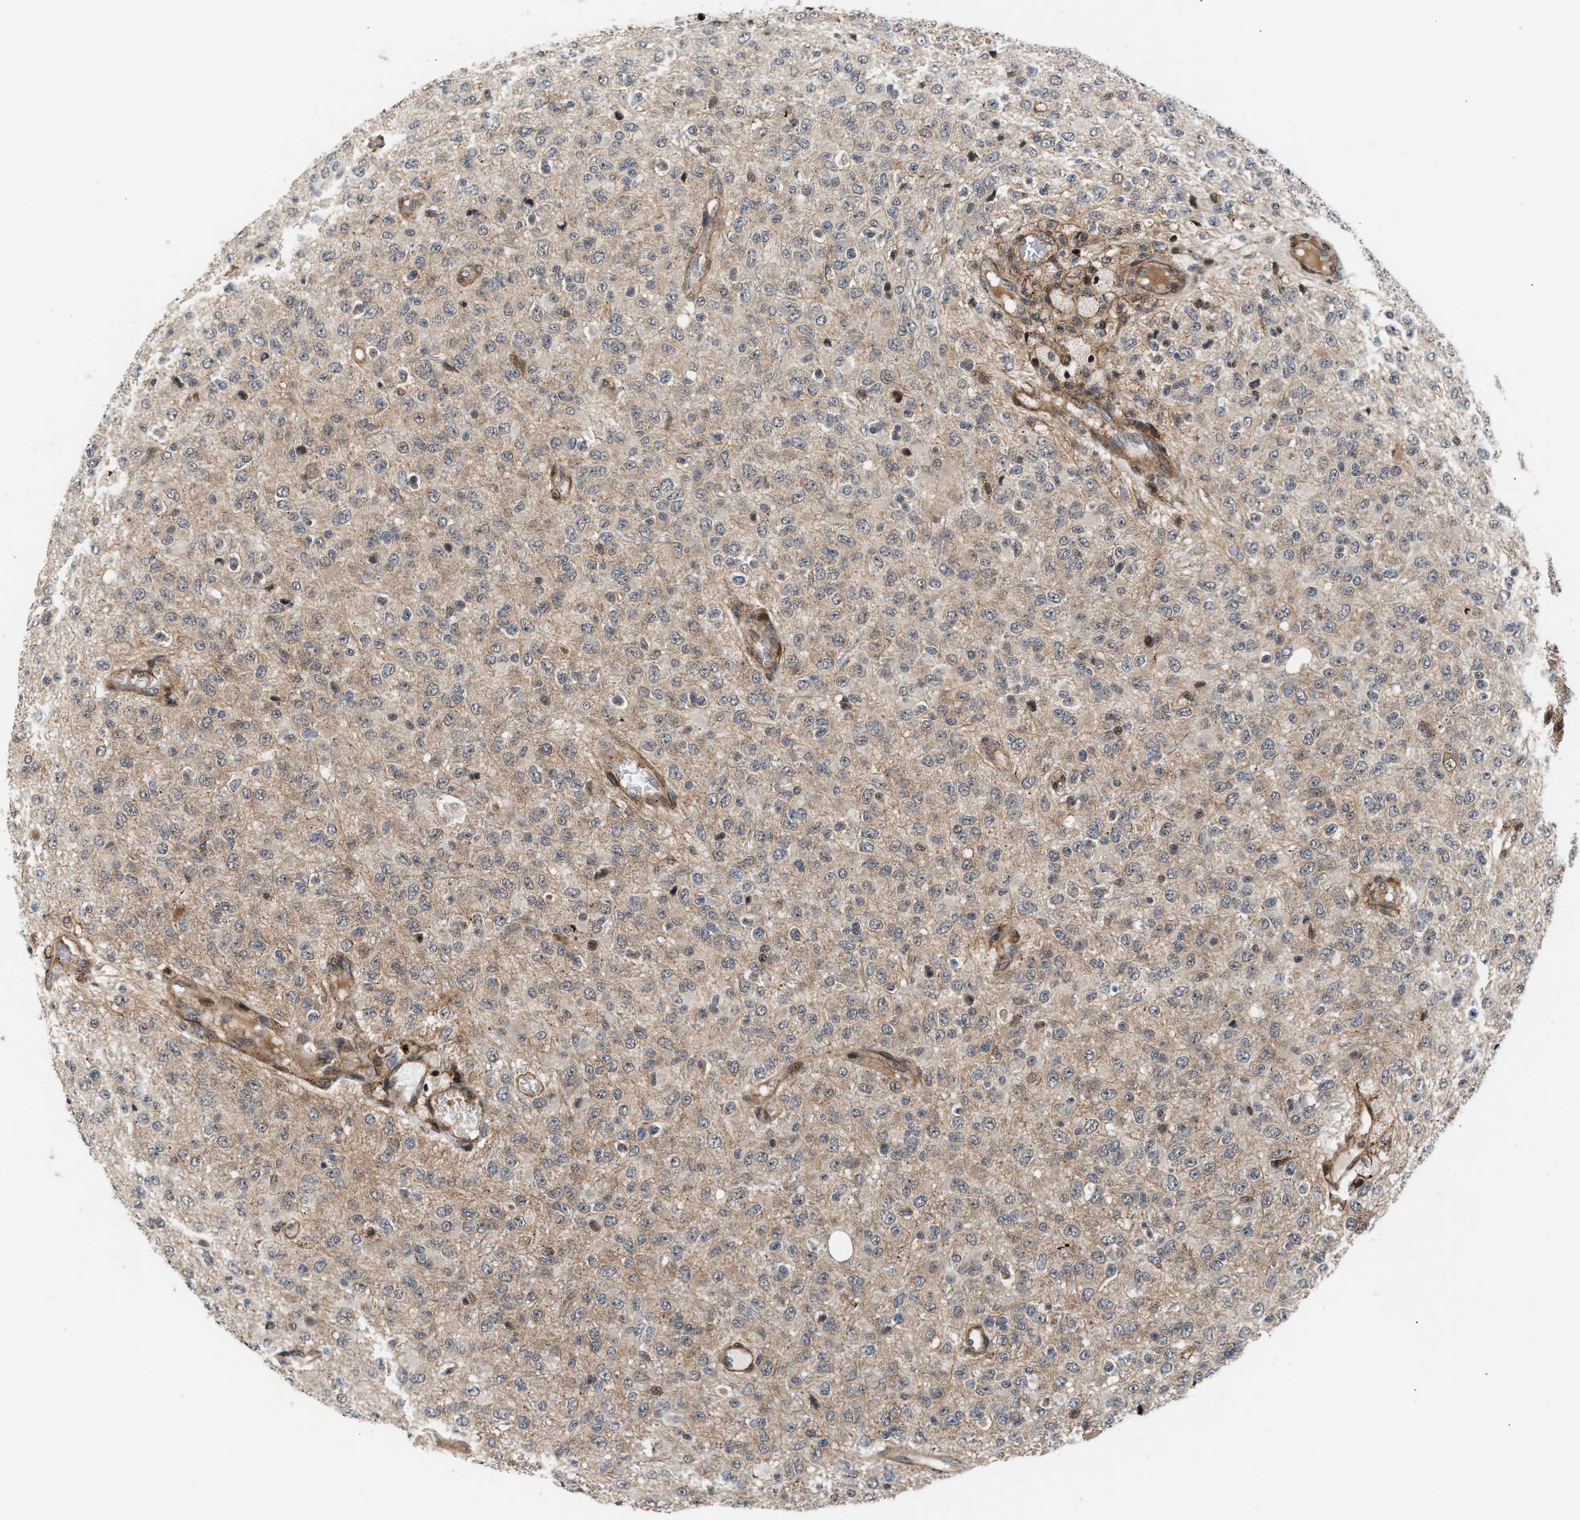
{"staining": {"intensity": "weak", "quantity": "<25%", "location": "nuclear"}, "tissue": "glioma", "cell_type": "Tumor cells", "image_type": "cancer", "snomed": [{"axis": "morphology", "description": "Glioma, malignant, High grade"}, {"axis": "topography", "description": "pancreas cauda"}], "caption": "Tumor cells show no significant positivity in glioma.", "gene": "STAU2", "patient": {"sex": "male", "age": 60}}